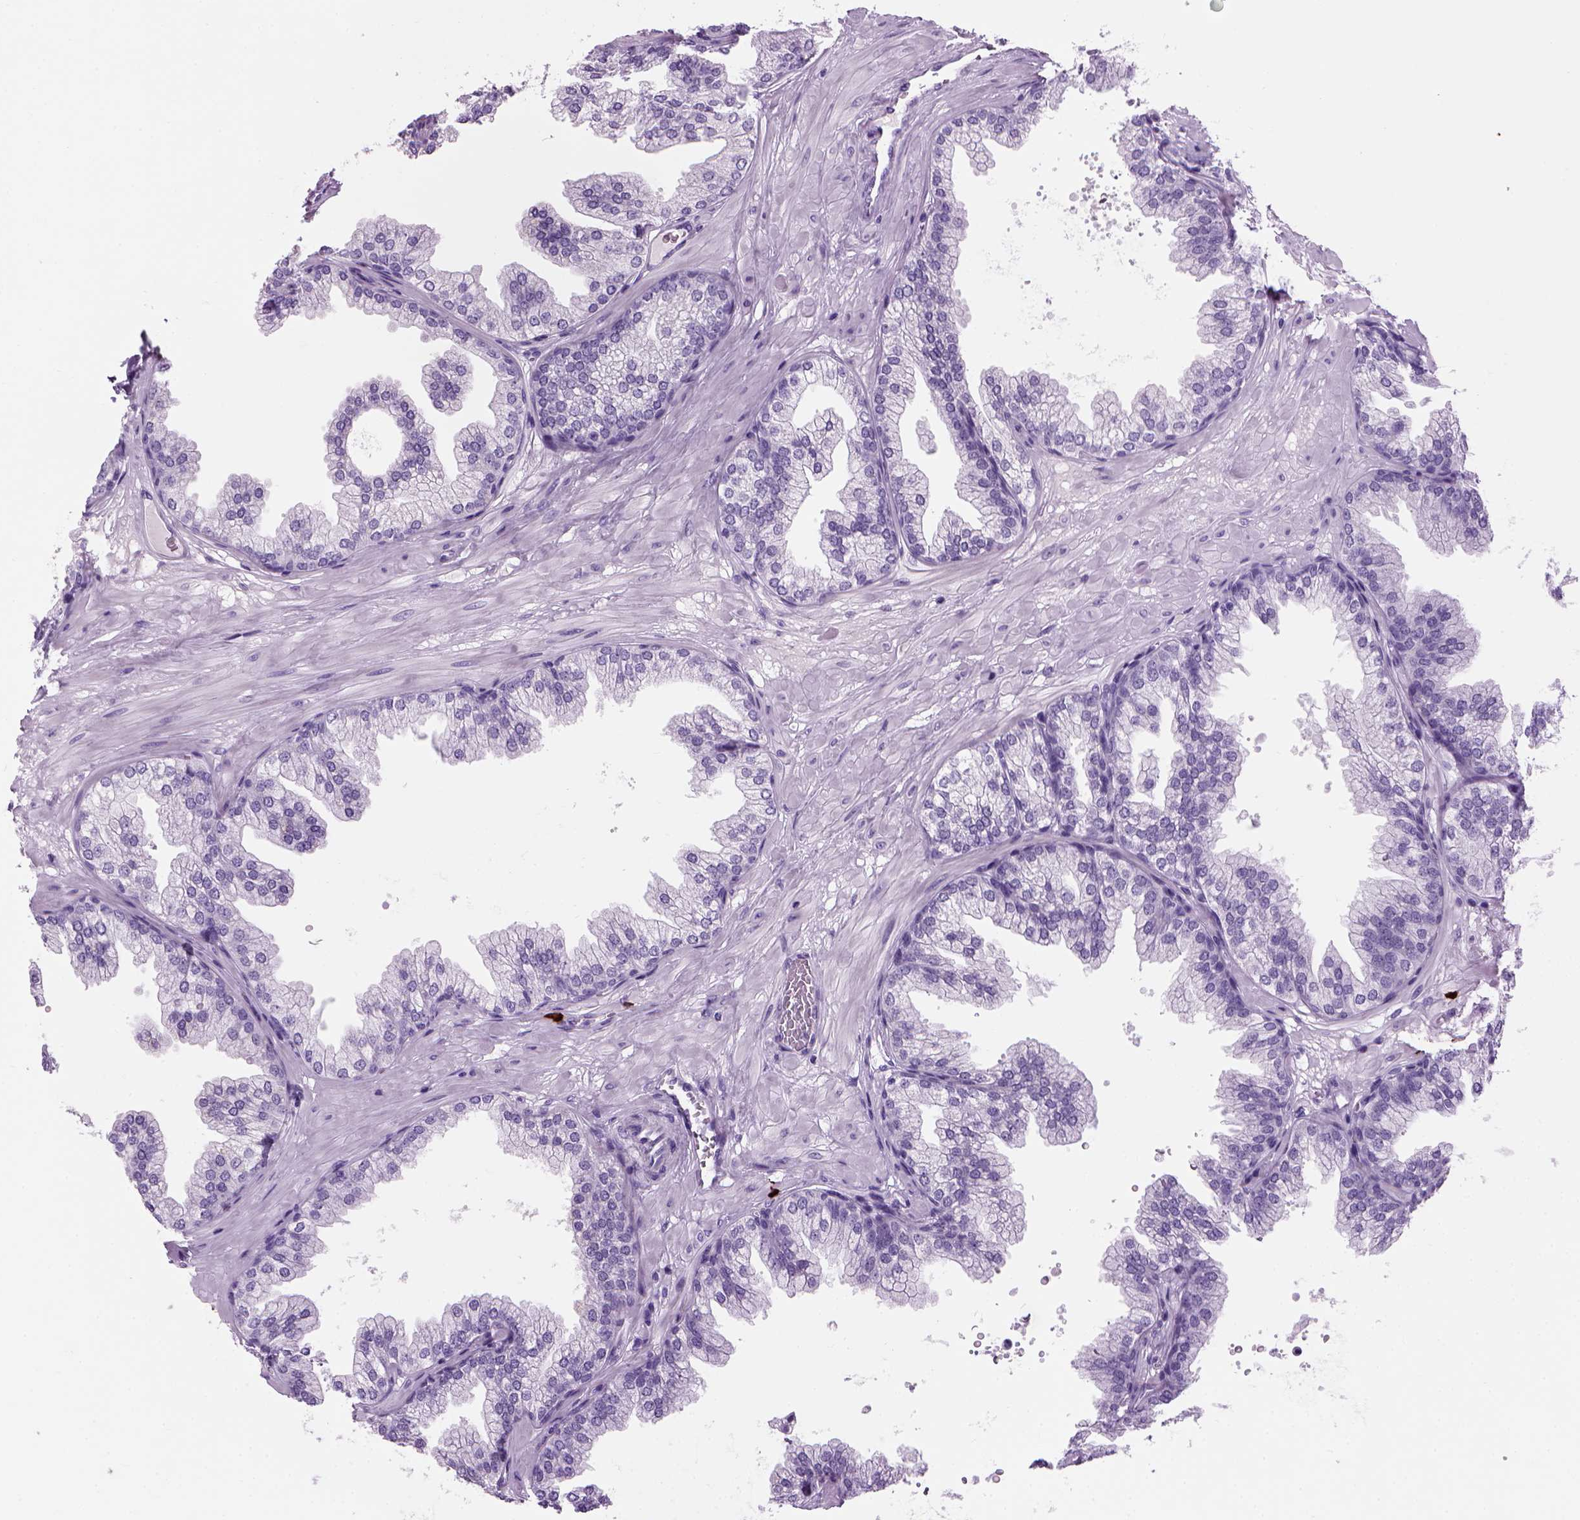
{"staining": {"intensity": "negative", "quantity": "none", "location": "none"}, "tissue": "prostate", "cell_type": "Glandular cells", "image_type": "normal", "snomed": [{"axis": "morphology", "description": "Normal tissue, NOS"}, {"axis": "topography", "description": "Prostate"}], "caption": "Glandular cells are negative for protein expression in benign human prostate. The staining was performed using DAB (3,3'-diaminobenzidine) to visualize the protein expression in brown, while the nuclei were stained in blue with hematoxylin (Magnification: 20x).", "gene": "MZB1", "patient": {"sex": "male", "age": 37}}